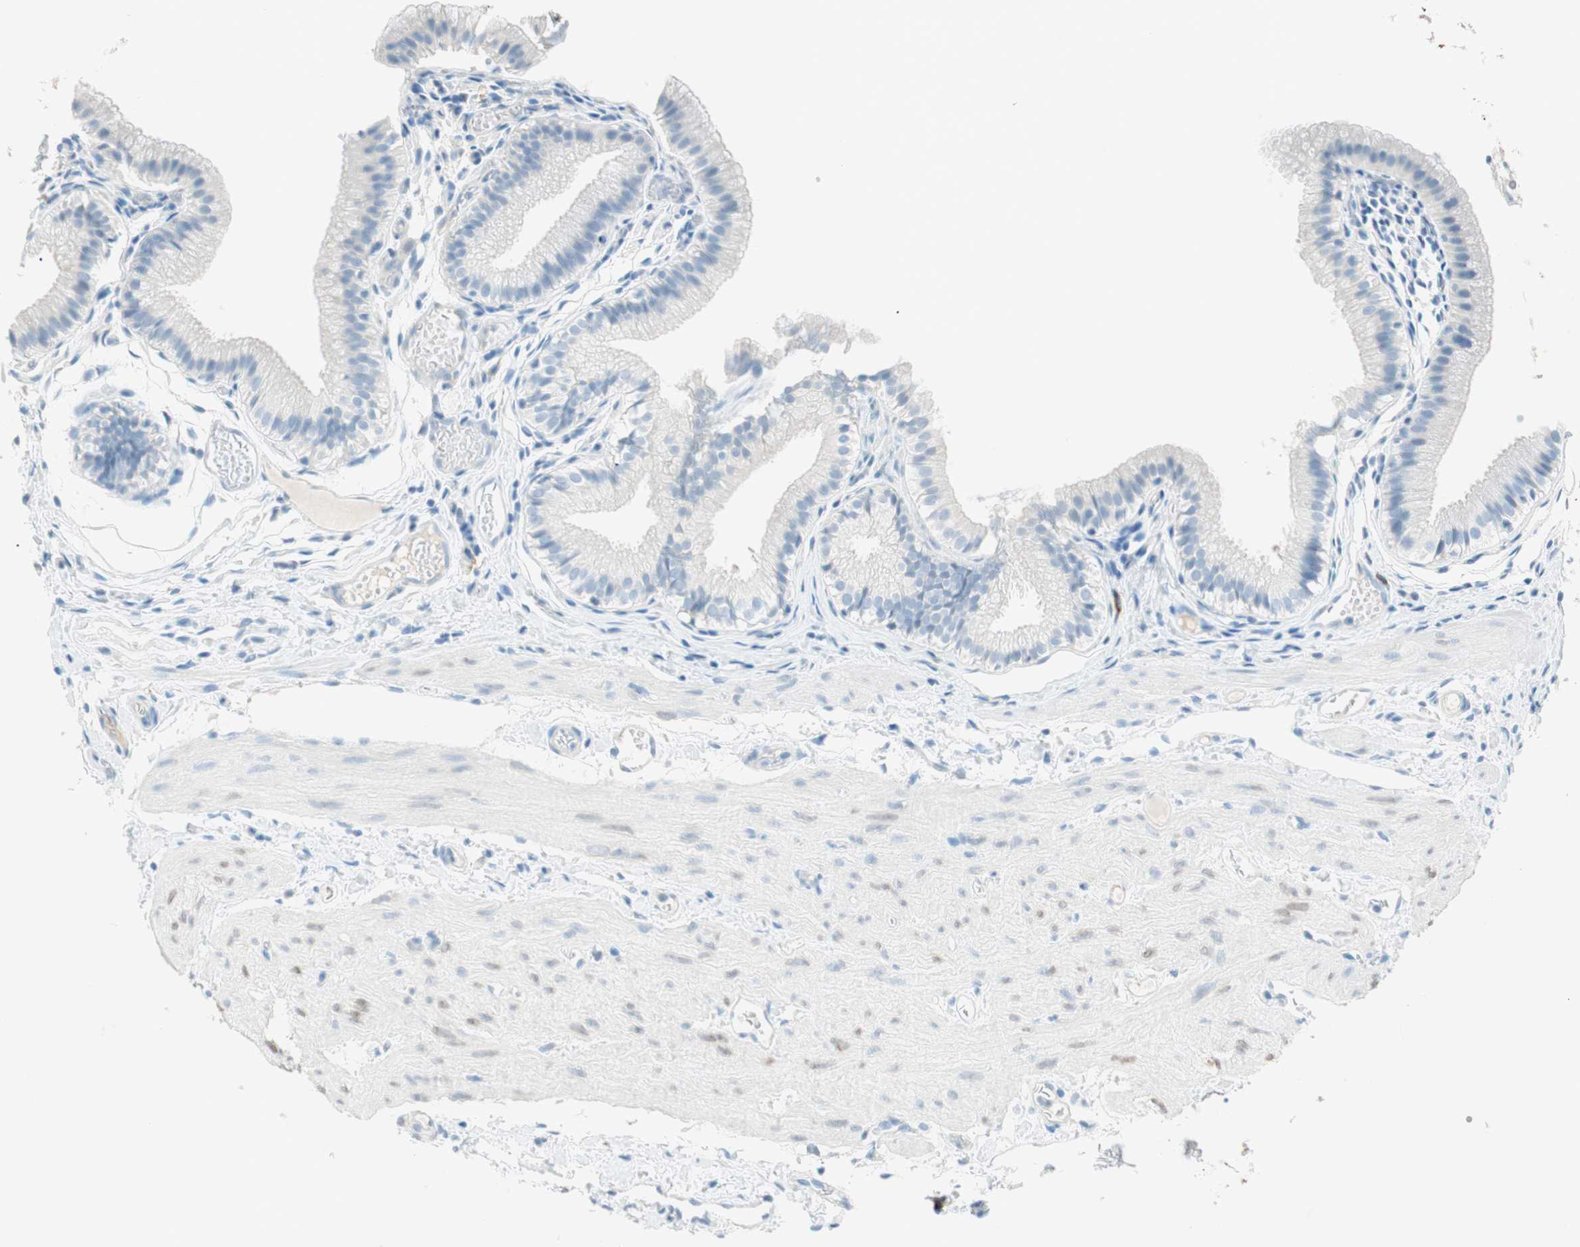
{"staining": {"intensity": "negative", "quantity": "none", "location": "none"}, "tissue": "gallbladder", "cell_type": "Glandular cells", "image_type": "normal", "snomed": [{"axis": "morphology", "description": "Normal tissue, NOS"}, {"axis": "topography", "description": "Gallbladder"}], "caption": "Glandular cells are negative for protein expression in normal human gallbladder.", "gene": "TNFRSF13C", "patient": {"sex": "female", "age": 26}}